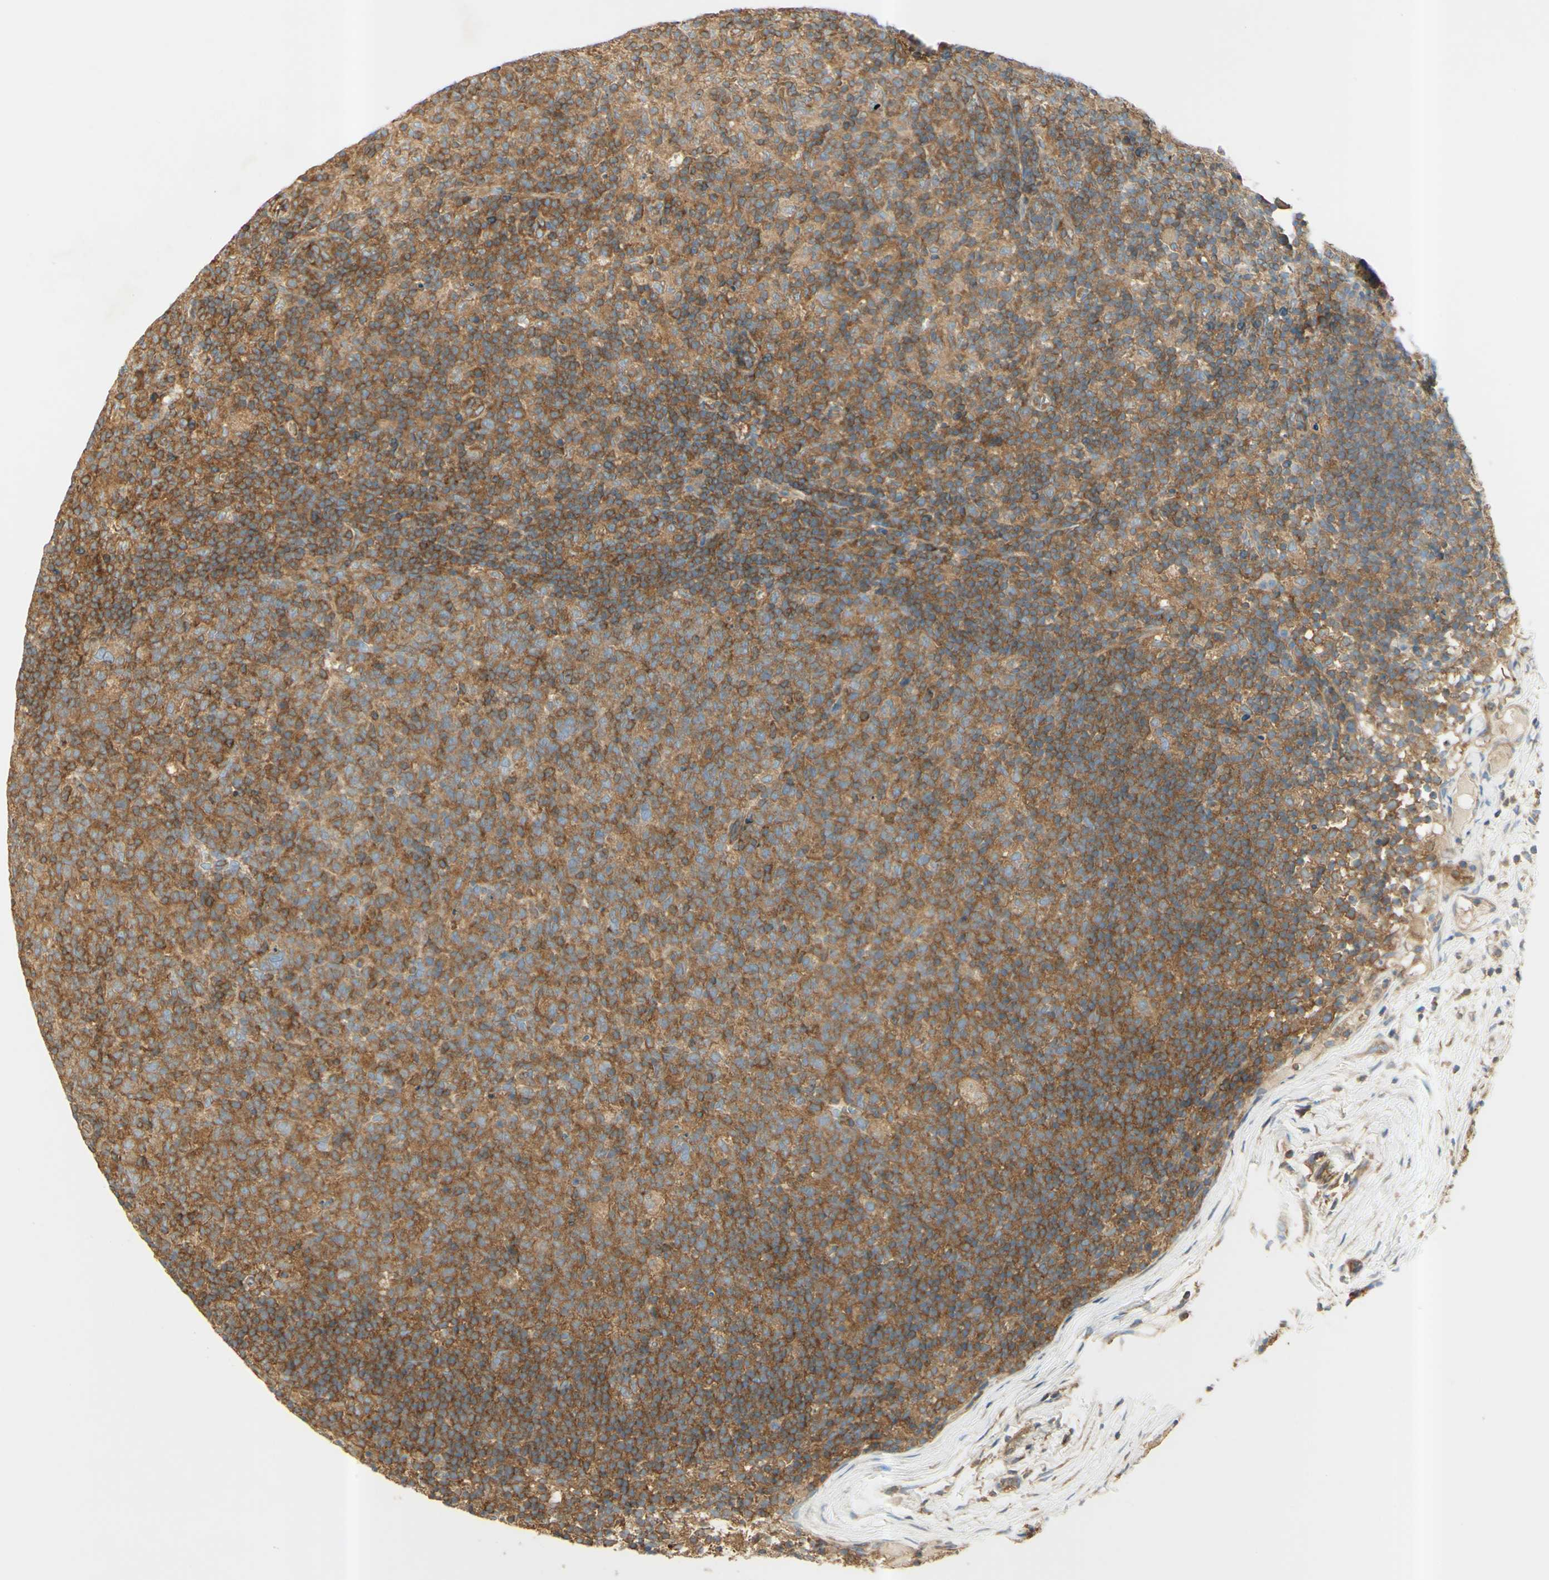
{"staining": {"intensity": "moderate", "quantity": ">75%", "location": "cytoplasmic/membranous"}, "tissue": "lymph node", "cell_type": "Germinal center cells", "image_type": "normal", "snomed": [{"axis": "morphology", "description": "Normal tissue, NOS"}, {"axis": "morphology", "description": "Inflammation, NOS"}, {"axis": "topography", "description": "Lymph node"}], "caption": "Protein analysis of normal lymph node exhibits moderate cytoplasmic/membranous expression in approximately >75% of germinal center cells.", "gene": "IKBKG", "patient": {"sex": "male", "age": 55}}